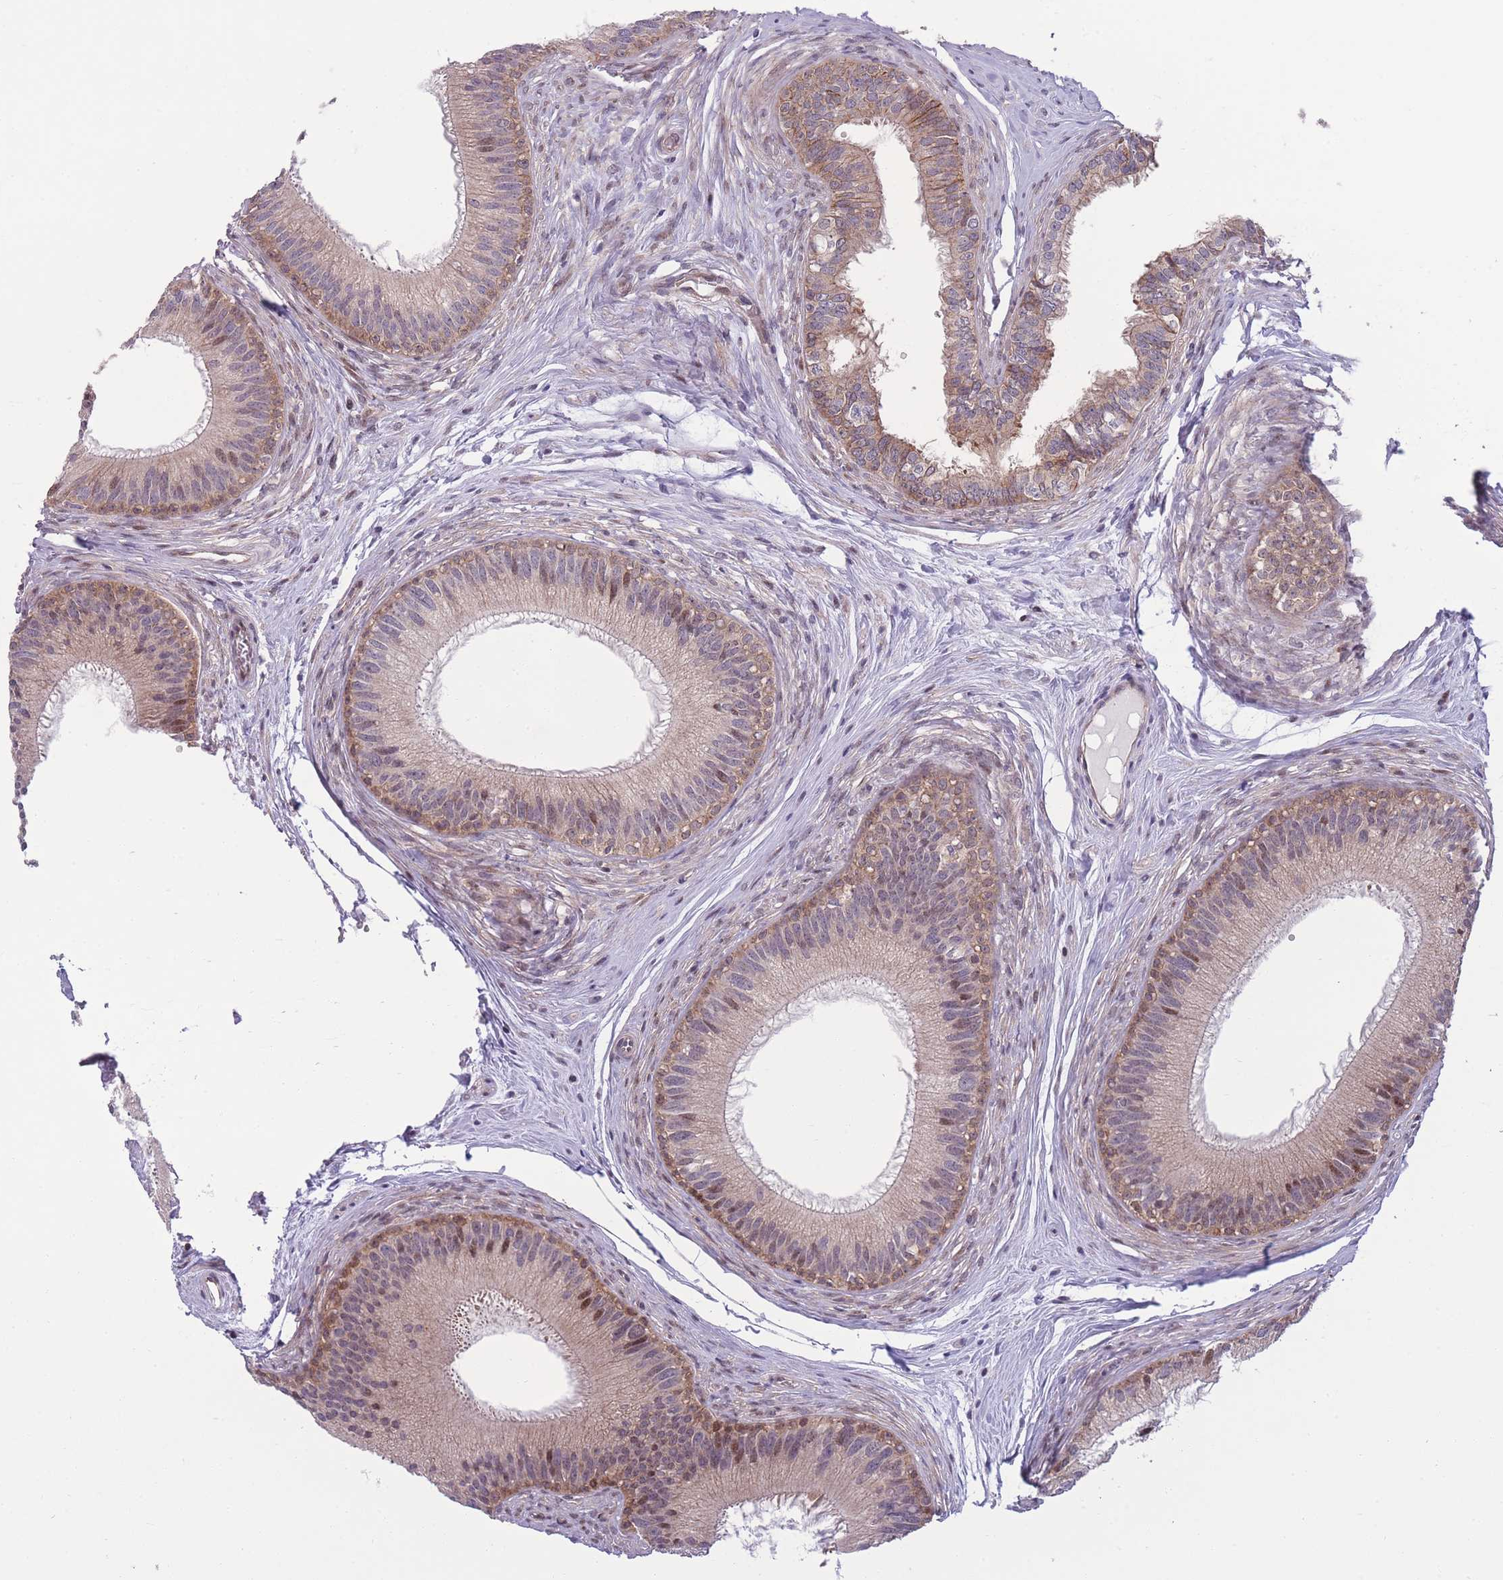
{"staining": {"intensity": "moderate", "quantity": "<25%", "location": "cytoplasmic/membranous,nuclear"}, "tissue": "epididymis", "cell_type": "Glandular cells", "image_type": "normal", "snomed": [{"axis": "morphology", "description": "Normal tissue, NOS"}, {"axis": "topography", "description": "Epididymis"}], "caption": "Immunohistochemical staining of normal human epididymis reveals moderate cytoplasmic/membranous,nuclear protein positivity in approximately <25% of glandular cells.", "gene": "RIC8A", "patient": {"sex": "male", "age": 27}}